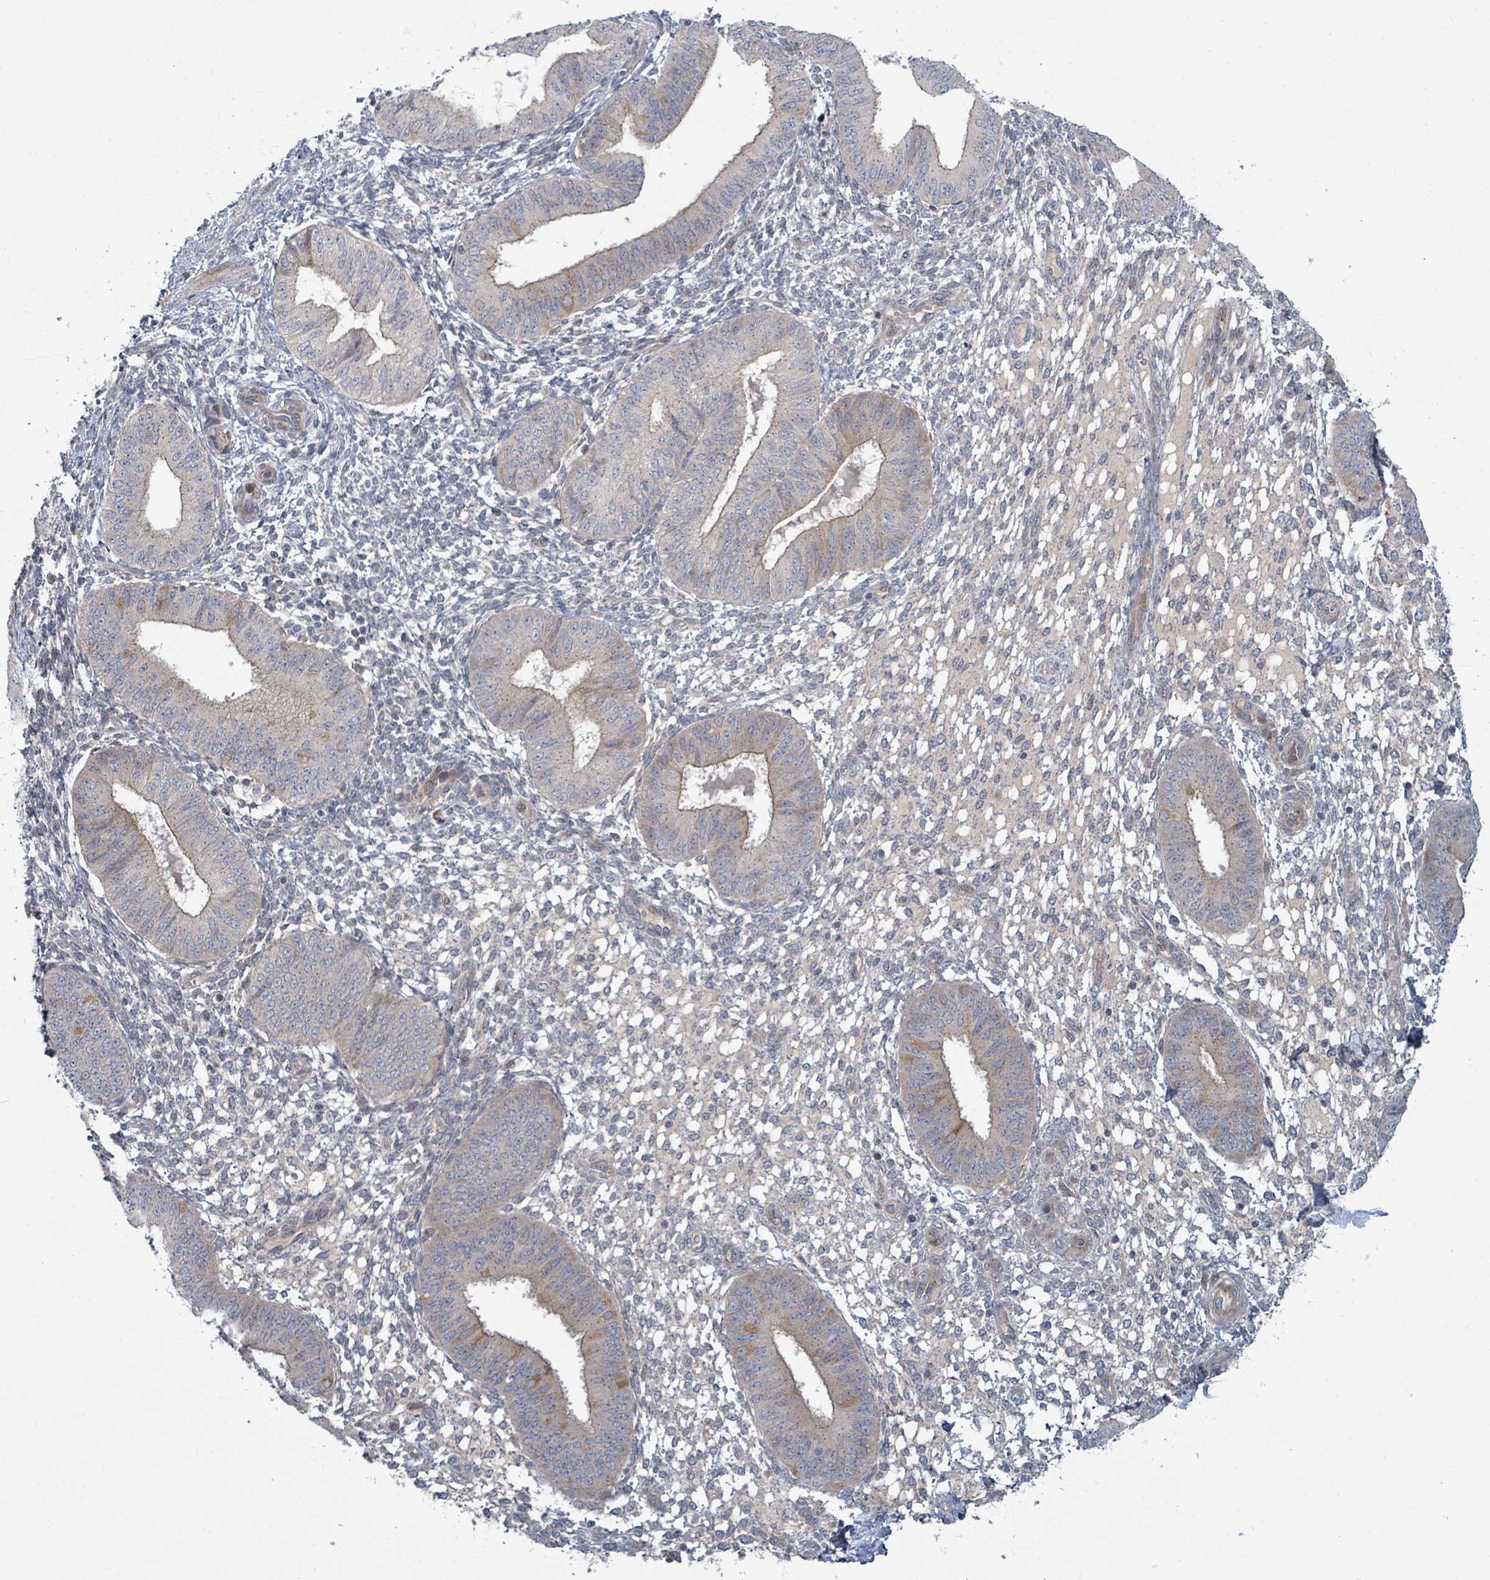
{"staining": {"intensity": "negative", "quantity": "none", "location": "none"}, "tissue": "endometrium", "cell_type": "Cells in endometrial stroma", "image_type": "normal", "snomed": [{"axis": "morphology", "description": "Normal tissue, NOS"}, {"axis": "topography", "description": "Endometrium"}], "caption": "Endometrium stained for a protein using IHC displays no staining cells in endometrial stroma.", "gene": "COL5A3", "patient": {"sex": "female", "age": 49}}